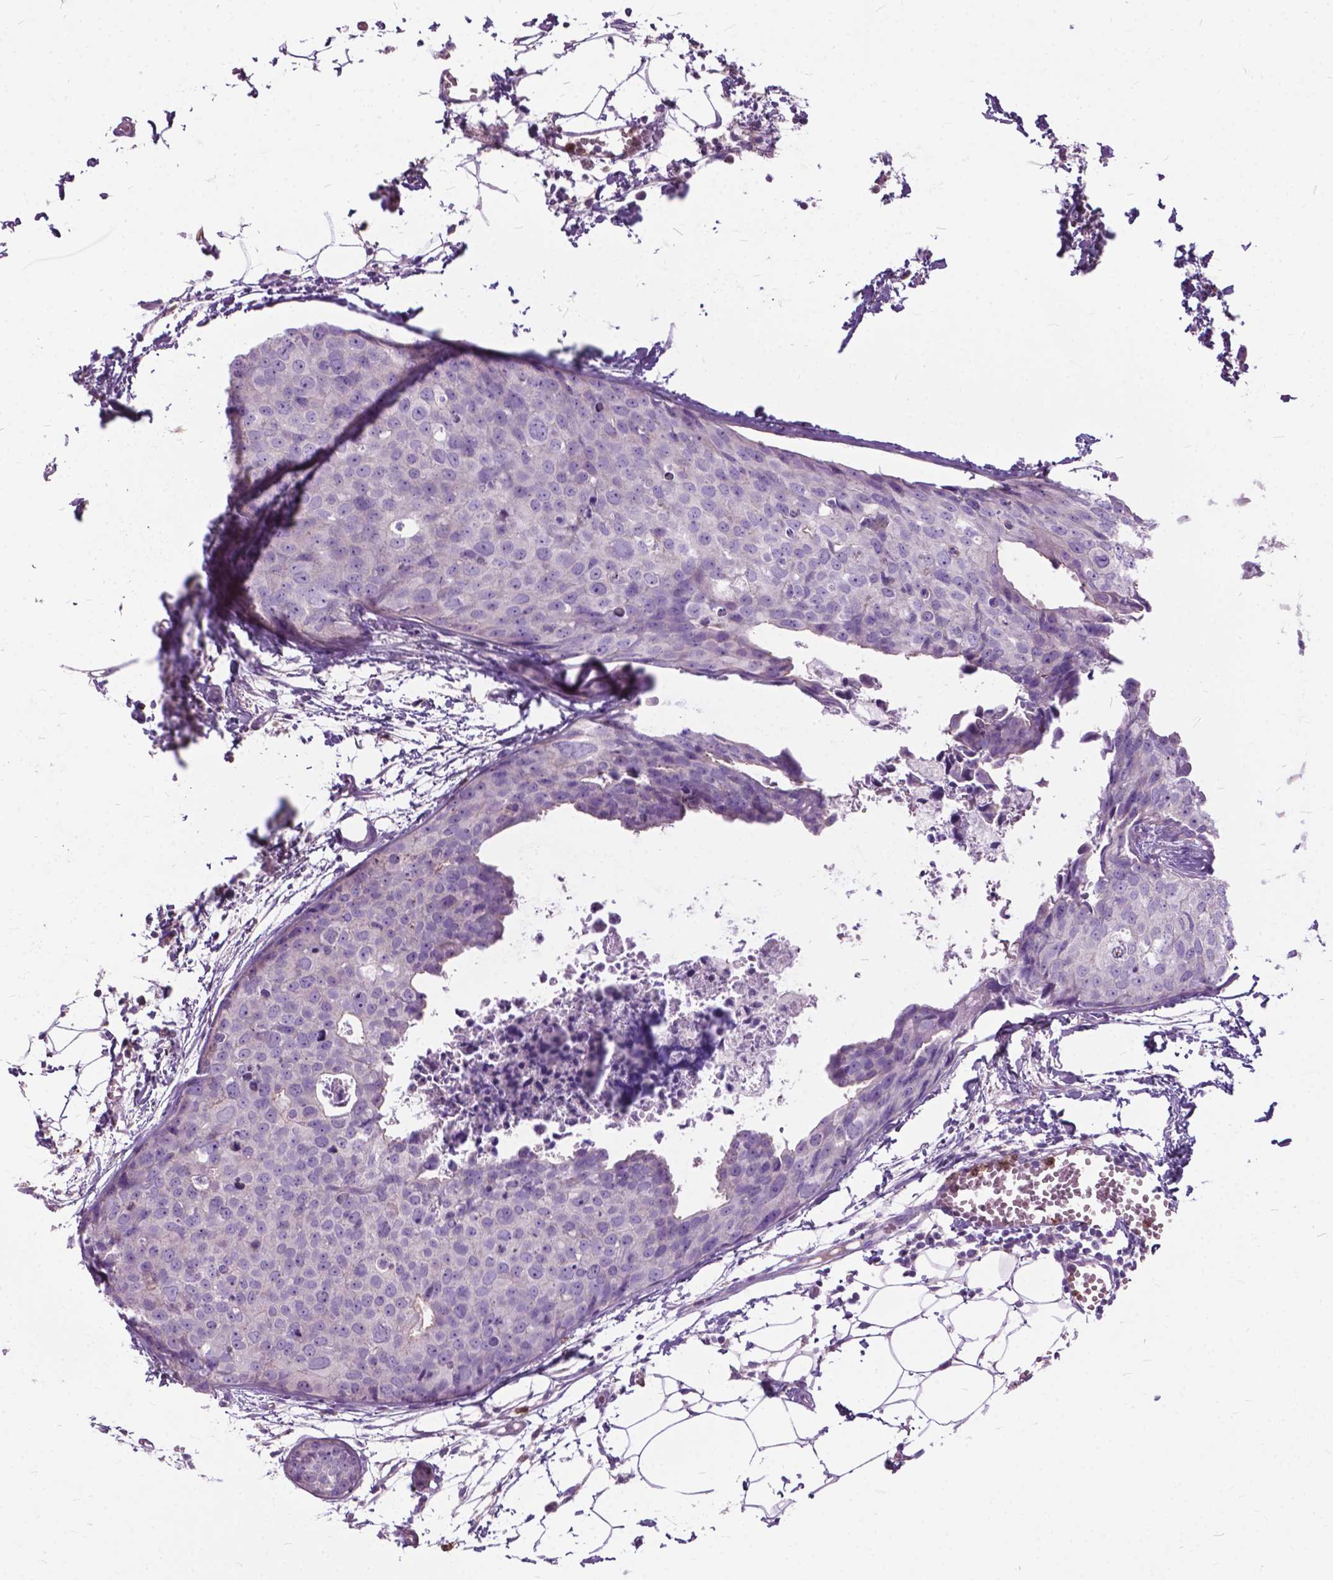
{"staining": {"intensity": "negative", "quantity": "none", "location": "none"}, "tissue": "breast cancer", "cell_type": "Tumor cells", "image_type": "cancer", "snomed": [{"axis": "morphology", "description": "Duct carcinoma"}, {"axis": "topography", "description": "Breast"}], "caption": "Image shows no significant protein staining in tumor cells of invasive ductal carcinoma (breast).", "gene": "PRR35", "patient": {"sex": "female", "age": 38}}